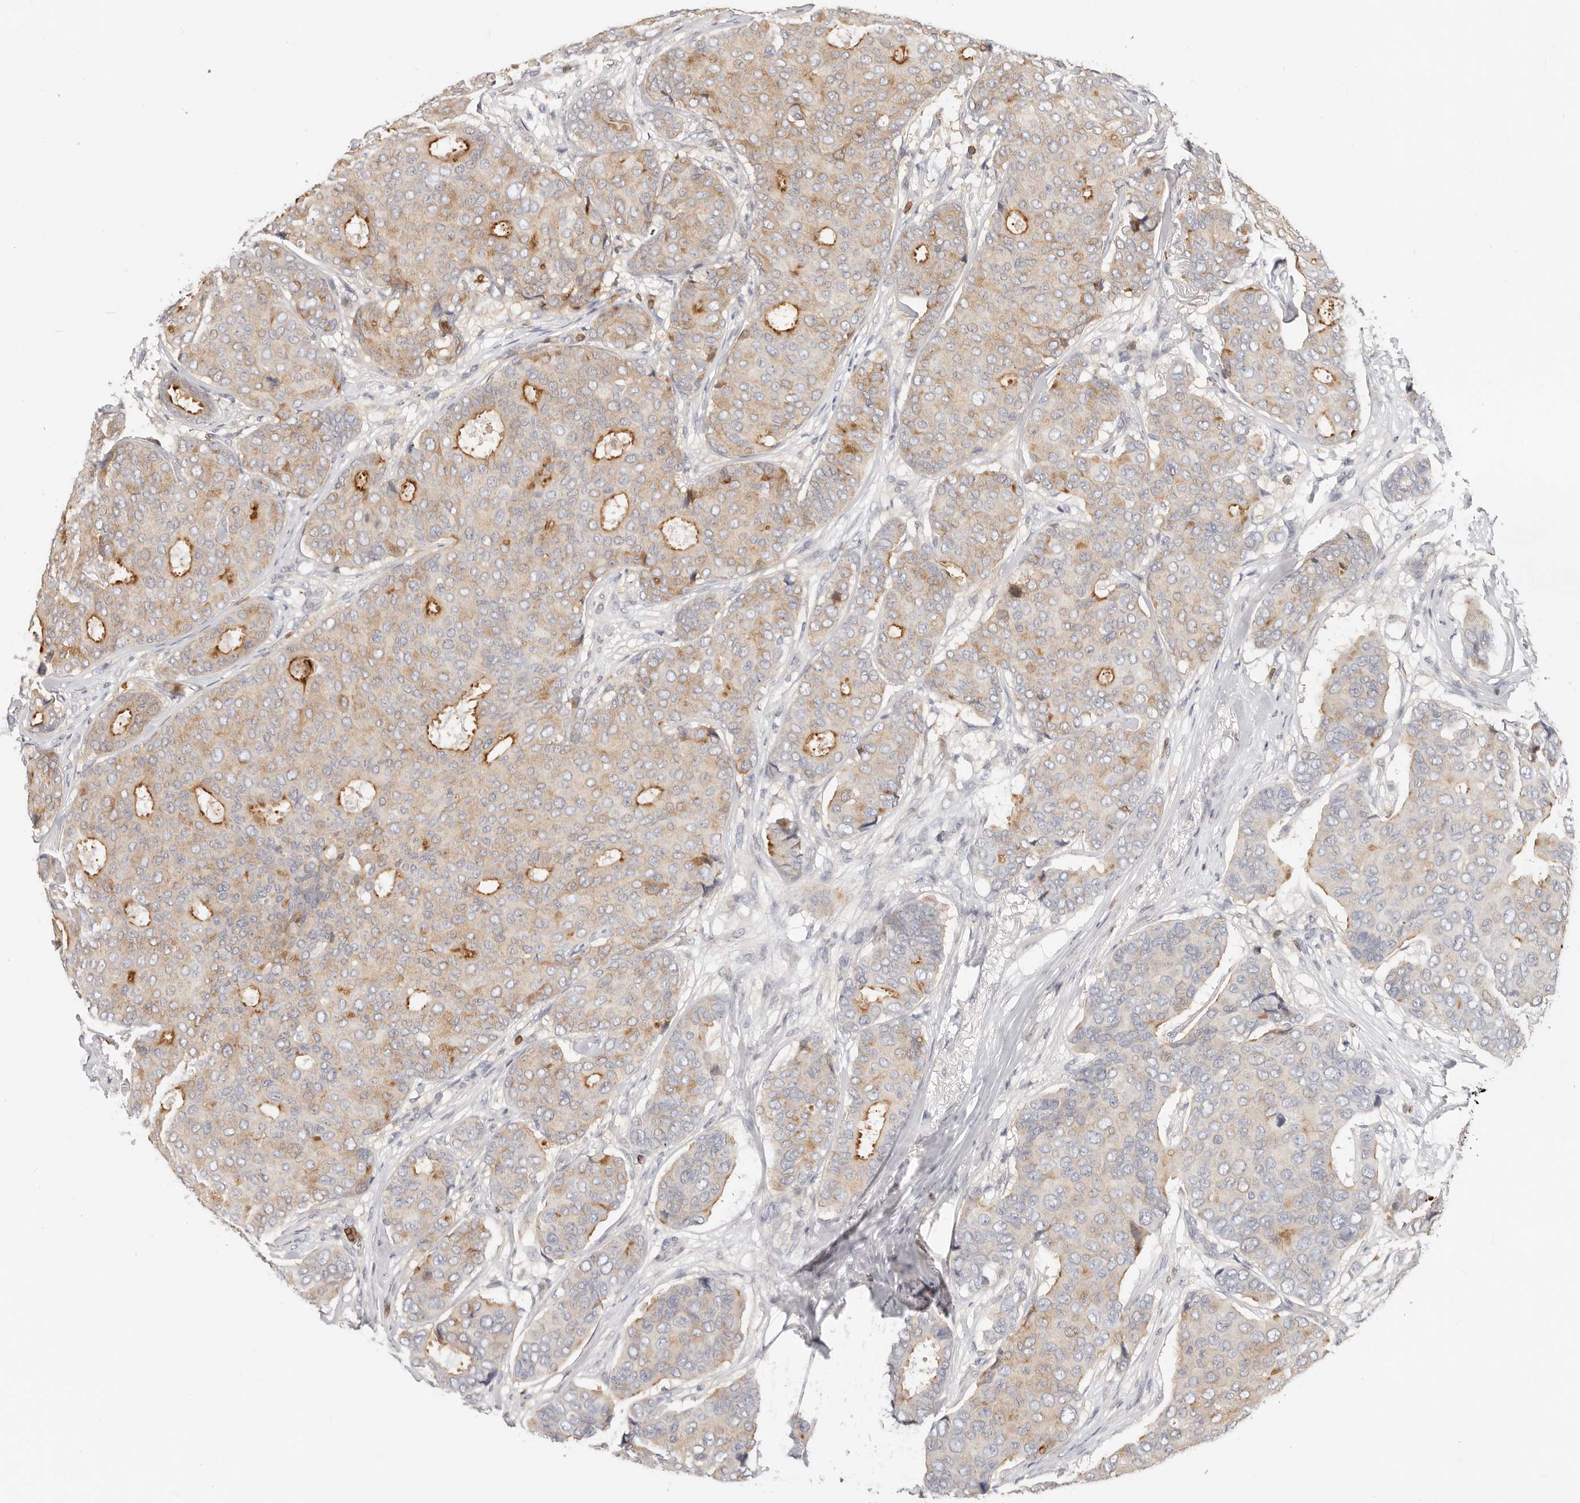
{"staining": {"intensity": "moderate", "quantity": "25%-75%", "location": "cytoplasmic/membranous"}, "tissue": "breast cancer", "cell_type": "Tumor cells", "image_type": "cancer", "snomed": [{"axis": "morphology", "description": "Duct carcinoma"}, {"axis": "topography", "description": "Breast"}], "caption": "Brown immunohistochemical staining in breast infiltrating ductal carcinoma reveals moderate cytoplasmic/membranous positivity in approximately 25%-75% of tumor cells. The staining was performed using DAB (3,3'-diaminobenzidine), with brown indicating positive protein expression. Nuclei are stained blue with hematoxylin.", "gene": "TMEM63B", "patient": {"sex": "female", "age": 75}}